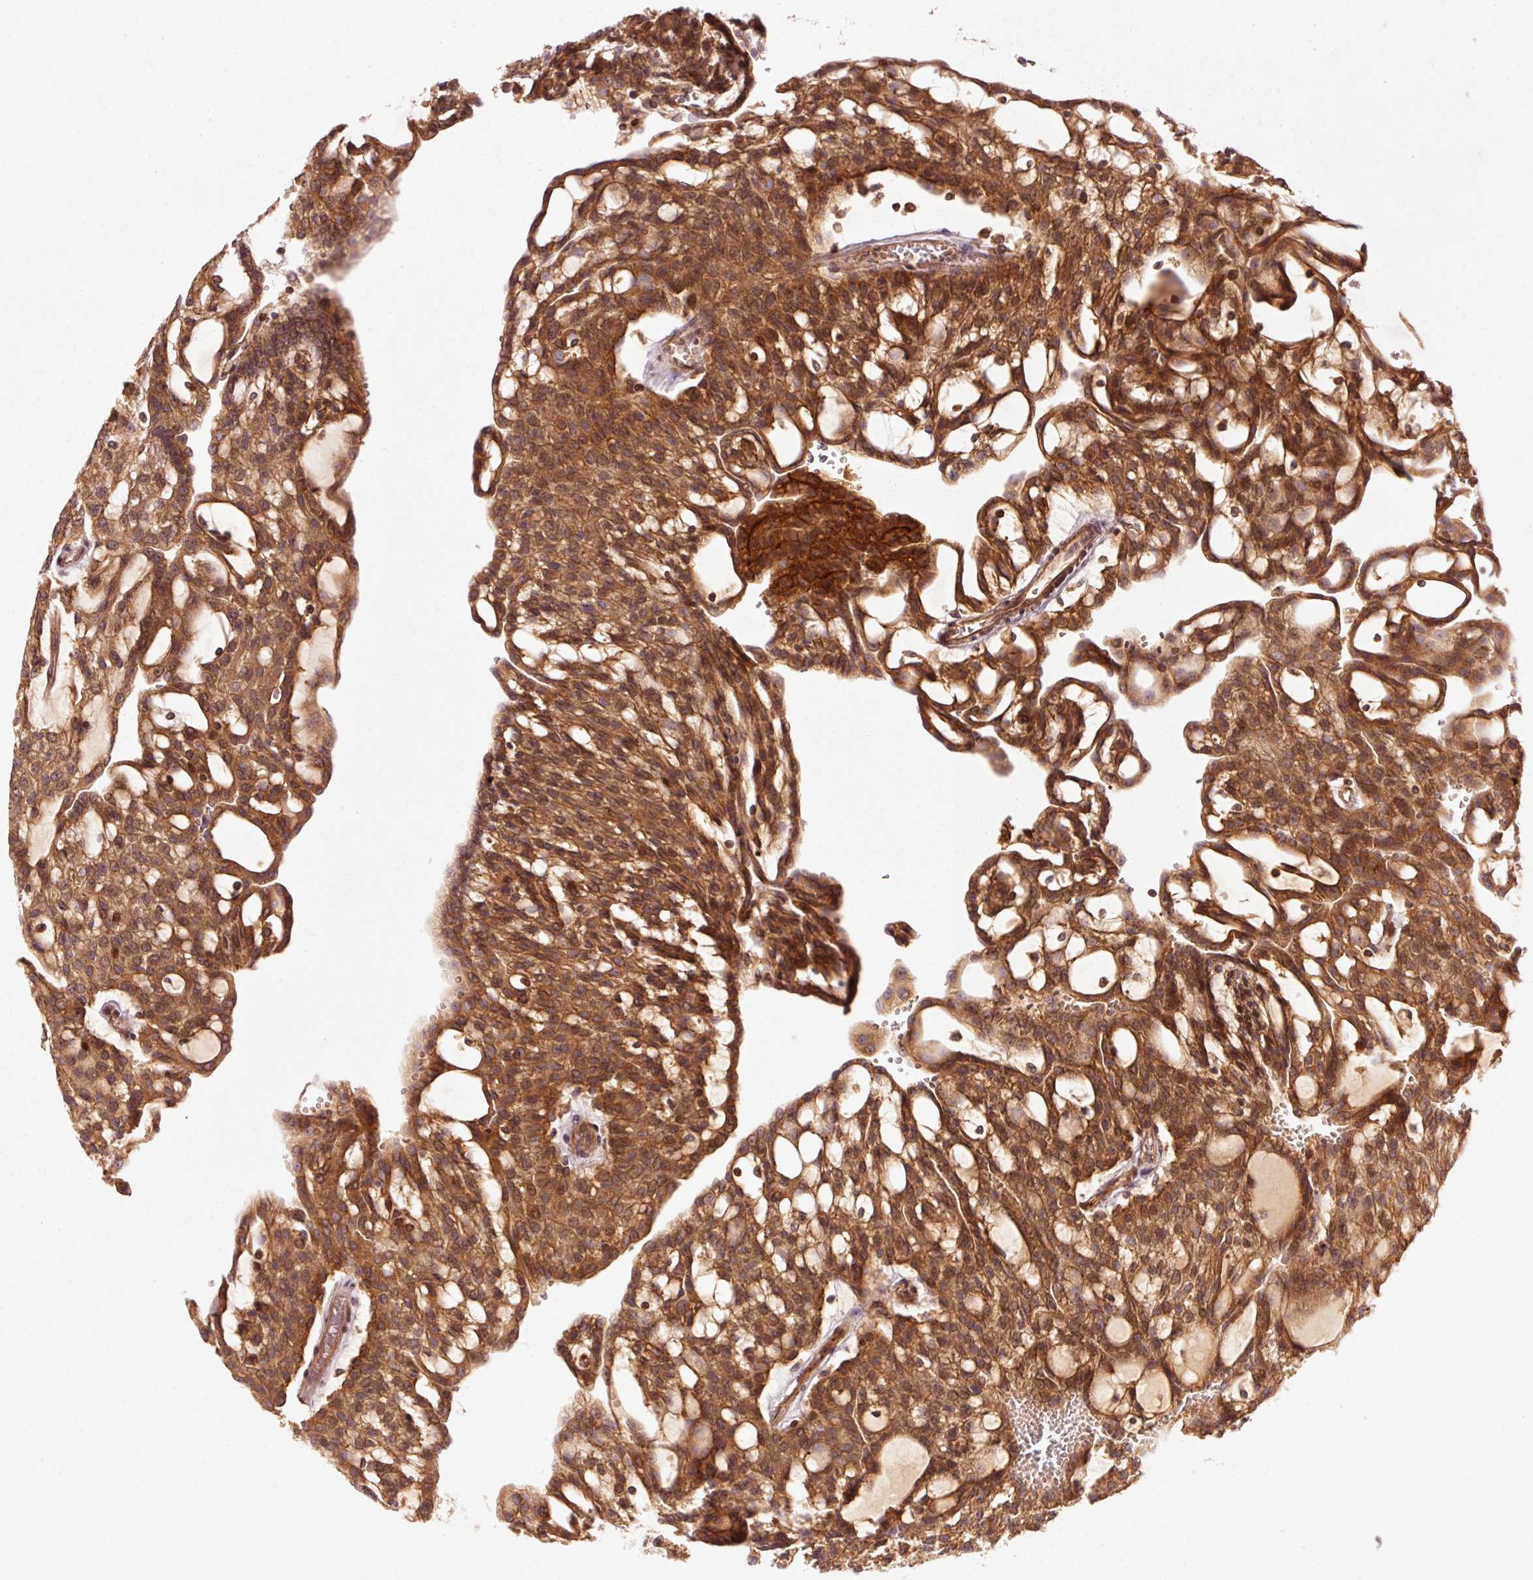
{"staining": {"intensity": "moderate", "quantity": ">75%", "location": "cytoplasmic/membranous"}, "tissue": "renal cancer", "cell_type": "Tumor cells", "image_type": "cancer", "snomed": [{"axis": "morphology", "description": "Adenocarcinoma, NOS"}, {"axis": "topography", "description": "Kidney"}], "caption": "Immunohistochemical staining of human renal adenocarcinoma exhibits medium levels of moderate cytoplasmic/membranous positivity in approximately >75% of tumor cells. (Stains: DAB (3,3'-diaminobenzidine) in brown, nuclei in blue, Microscopy: brightfield microscopy at high magnification).", "gene": "CTNNA1", "patient": {"sex": "male", "age": 63}}